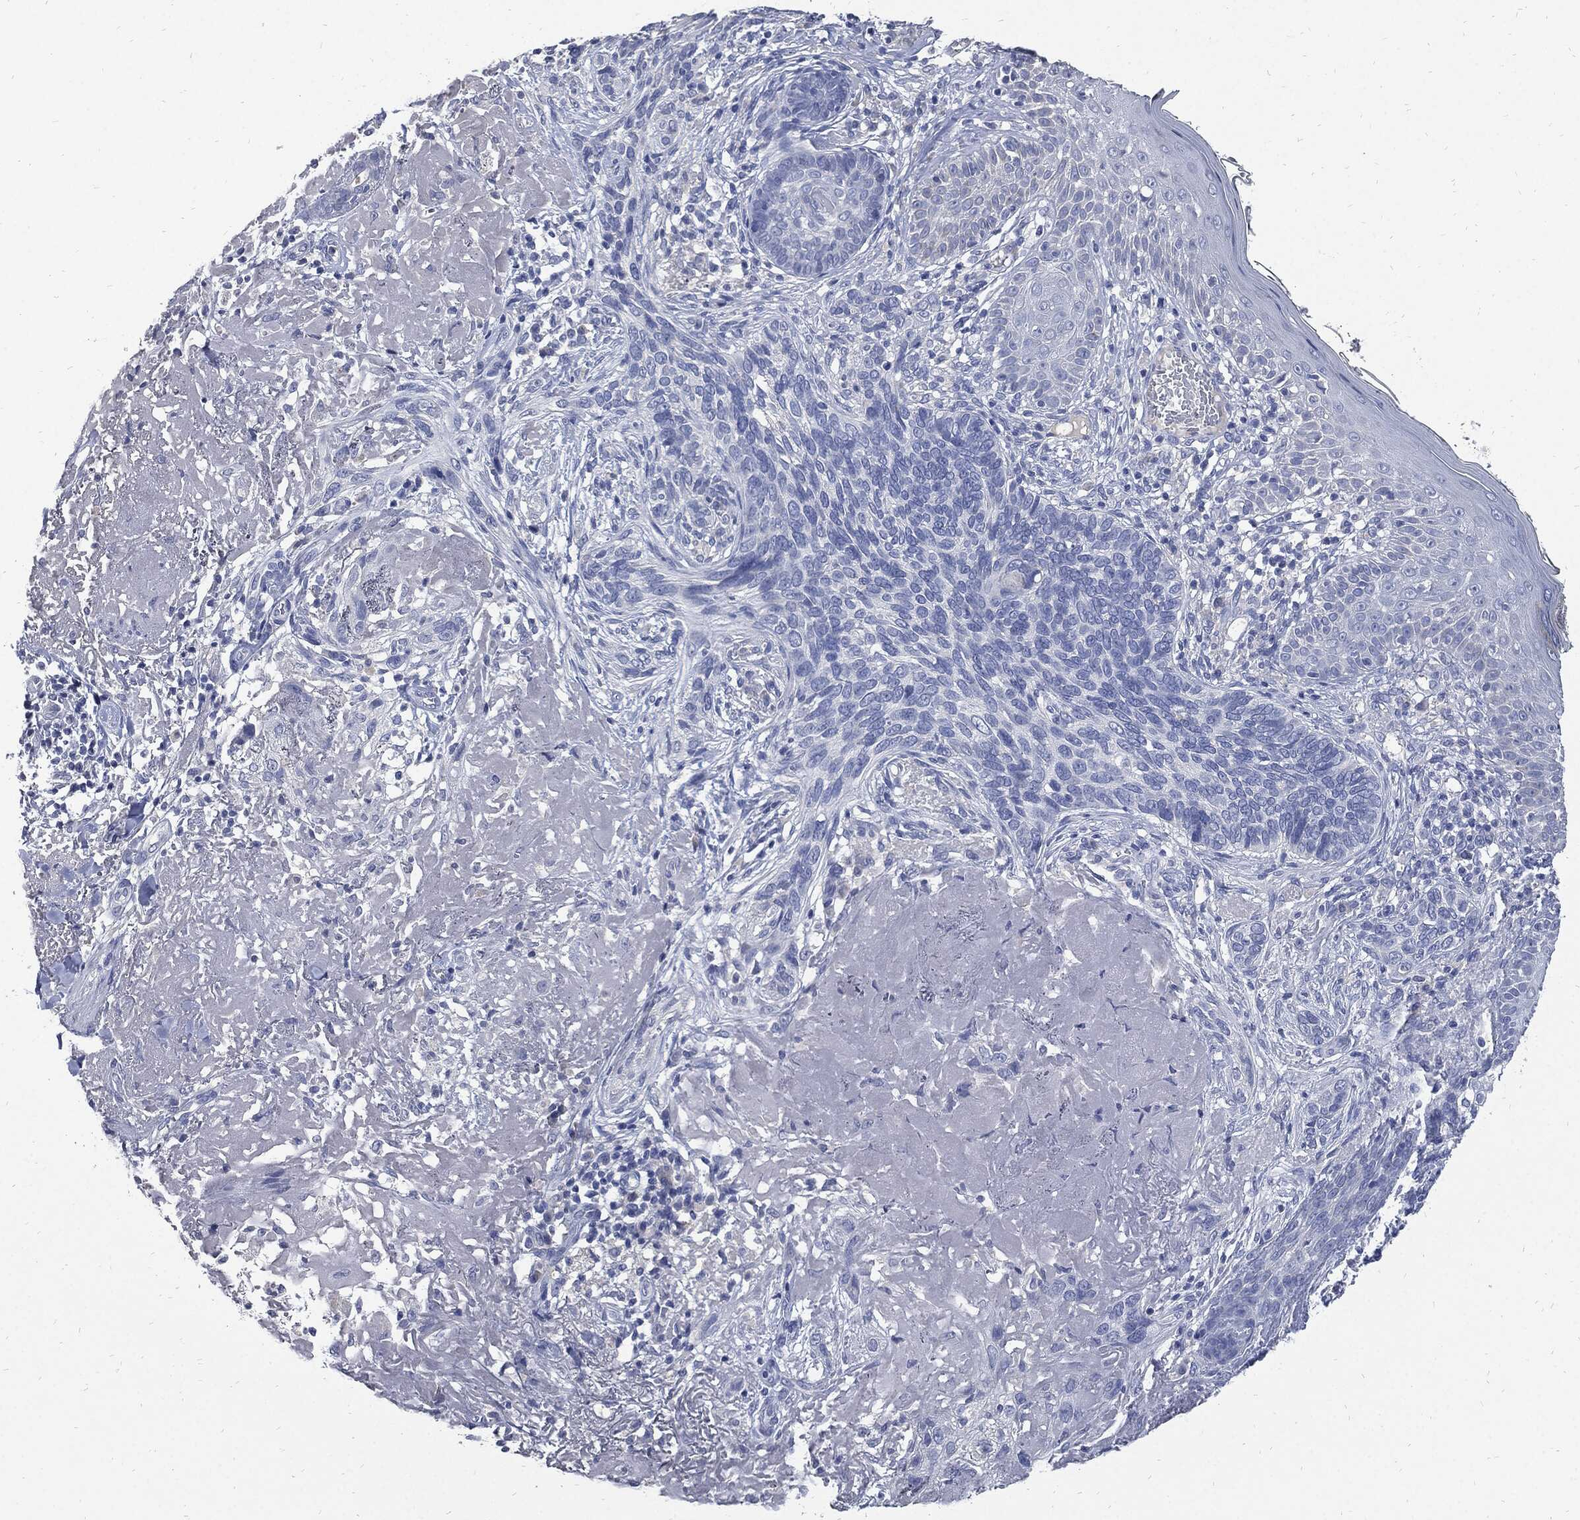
{"staining": {"intensity": "negative", "quantity": "none", "location": "none"}, "tissue": "skin cancer", "cell_type": "Tumor cells", "image_type": "cancer", "snomed": [{"axis": "morphology", "description": "Basal cell carcinoma"}, {"axis": "topography", "description": "Skin"}], "caption": "The histopathology image demonstrates no staining of tumor cells in skin basal cell carcinoma. (Brightfield microscopy of DAB (3,3'-diaminobenzidine) immunohistochemistry (IHC) at high magnification).", "gene": "CPE", "patient": {"sex": "male", "age": 91}}